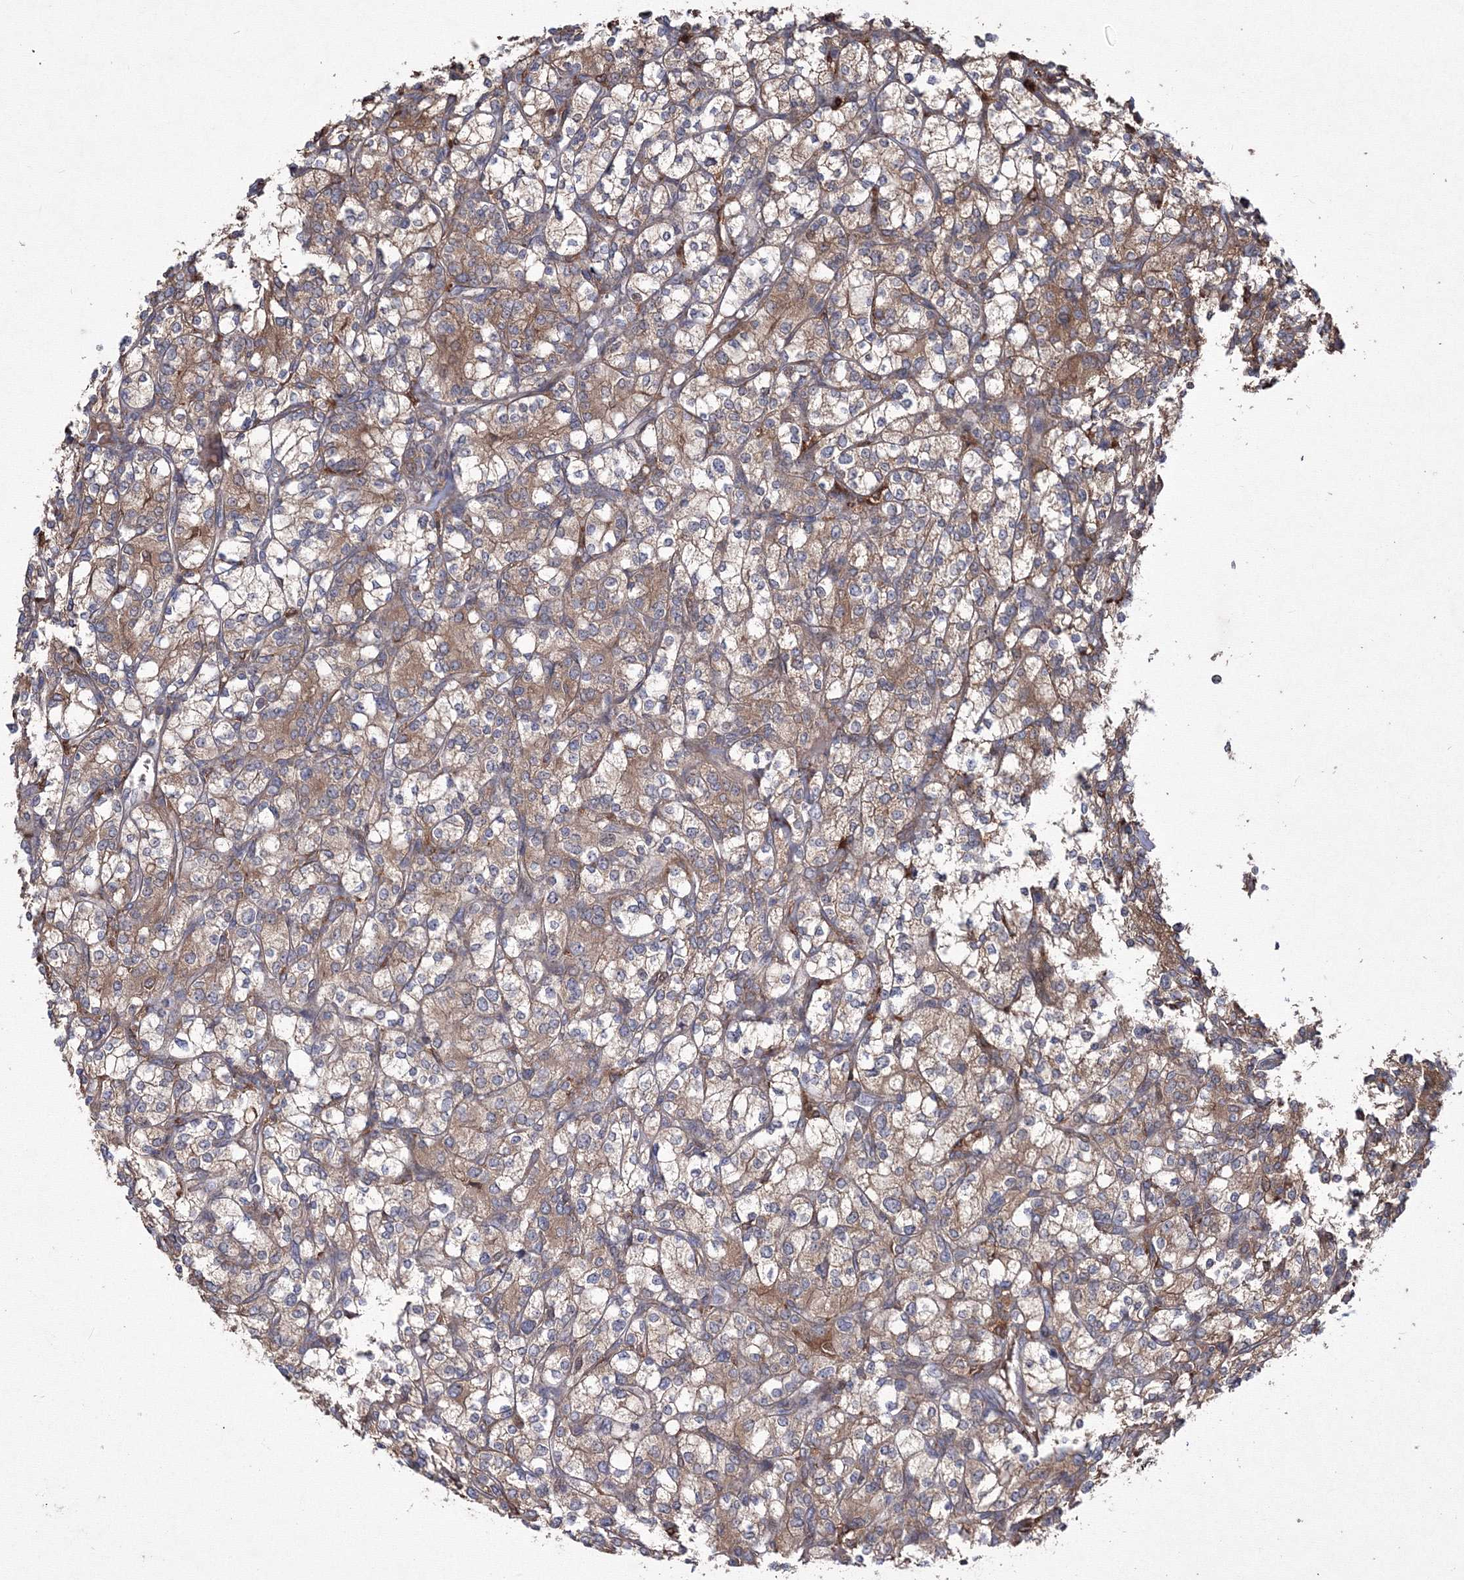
{"staining": {"intensity": "moderate", "quantity": ">75%", "location": "cytoplasmic/membranous"}, "tissue": "renal cancer", "cell_type": "Tumor cells", "image_type": "cancer", "snomed": [{"axis": "morphology", "description": "Adenocarcinoma, NOS"}, {"axis": "topography", "description": "Kidney"}], "caption": "A histopathology image of renal cancer stained for a protein reveals moderate cytoplasmic/membranous brown staining in tumor cells.", "gene": "RANBP3L", "patient": {"sex": "male", "age": 77}}